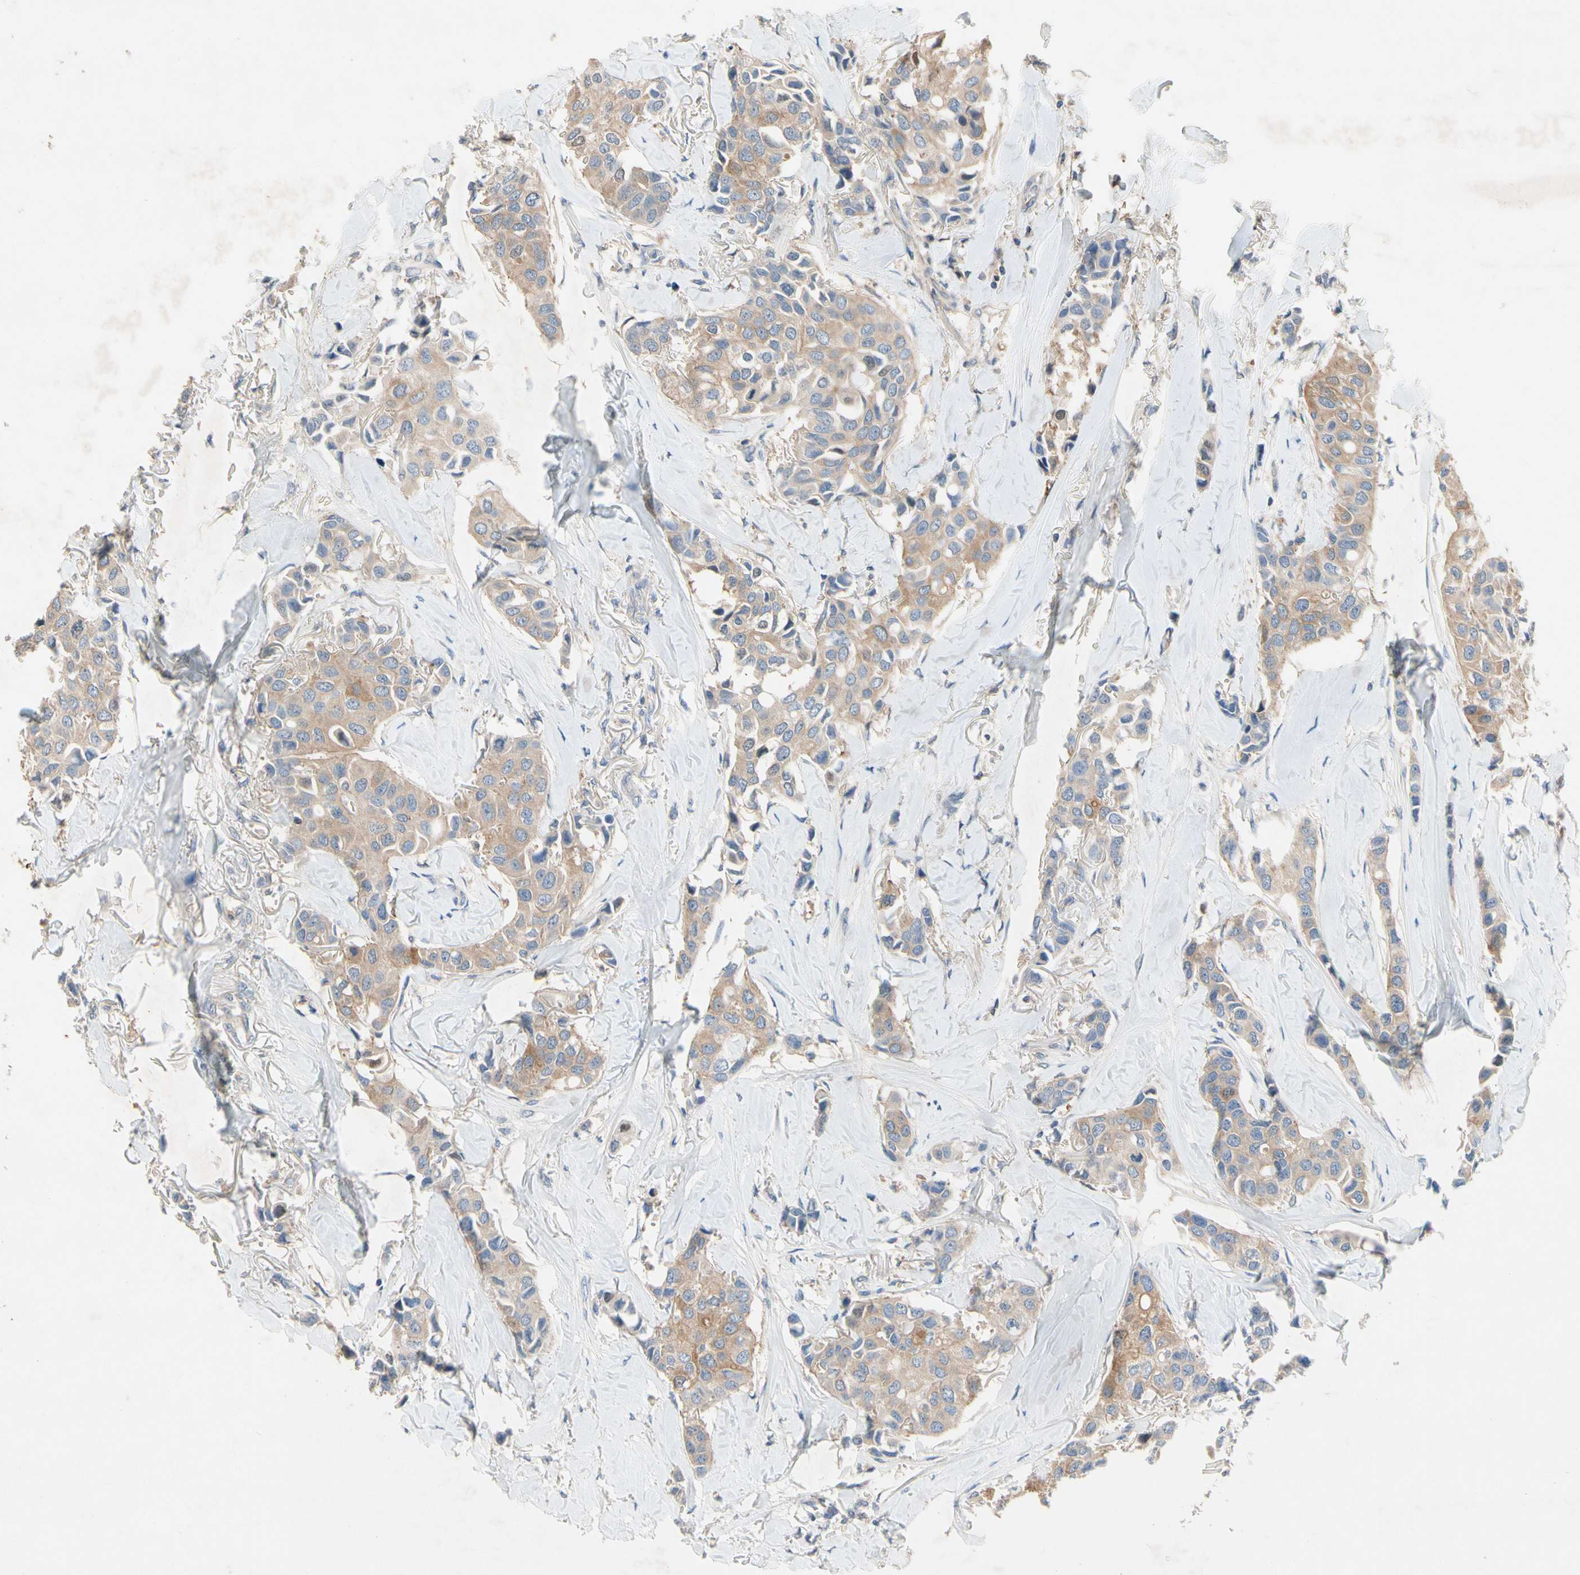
{"staining": {"intensity": "moderate", "quantity": ">75%", "location": "cytoplasmic/membranous"}, "tissue": "breast cancer", "cell_type": "Tumor cells", "image_type": "cancer", "snomed": [{"axis": "morphology", "description": "Duct carcinoma"}, {"axis": "topography", "description": "Breast"}], "caption": "Human breast invasive ductal carcinoma stained with a brown dye demonstrates moderate cytoplasmic/membranous positive positivity in about >75% of tumor cells.", "gene": "NDFIP2", "patient": {"sex": "female", "age": 80}}